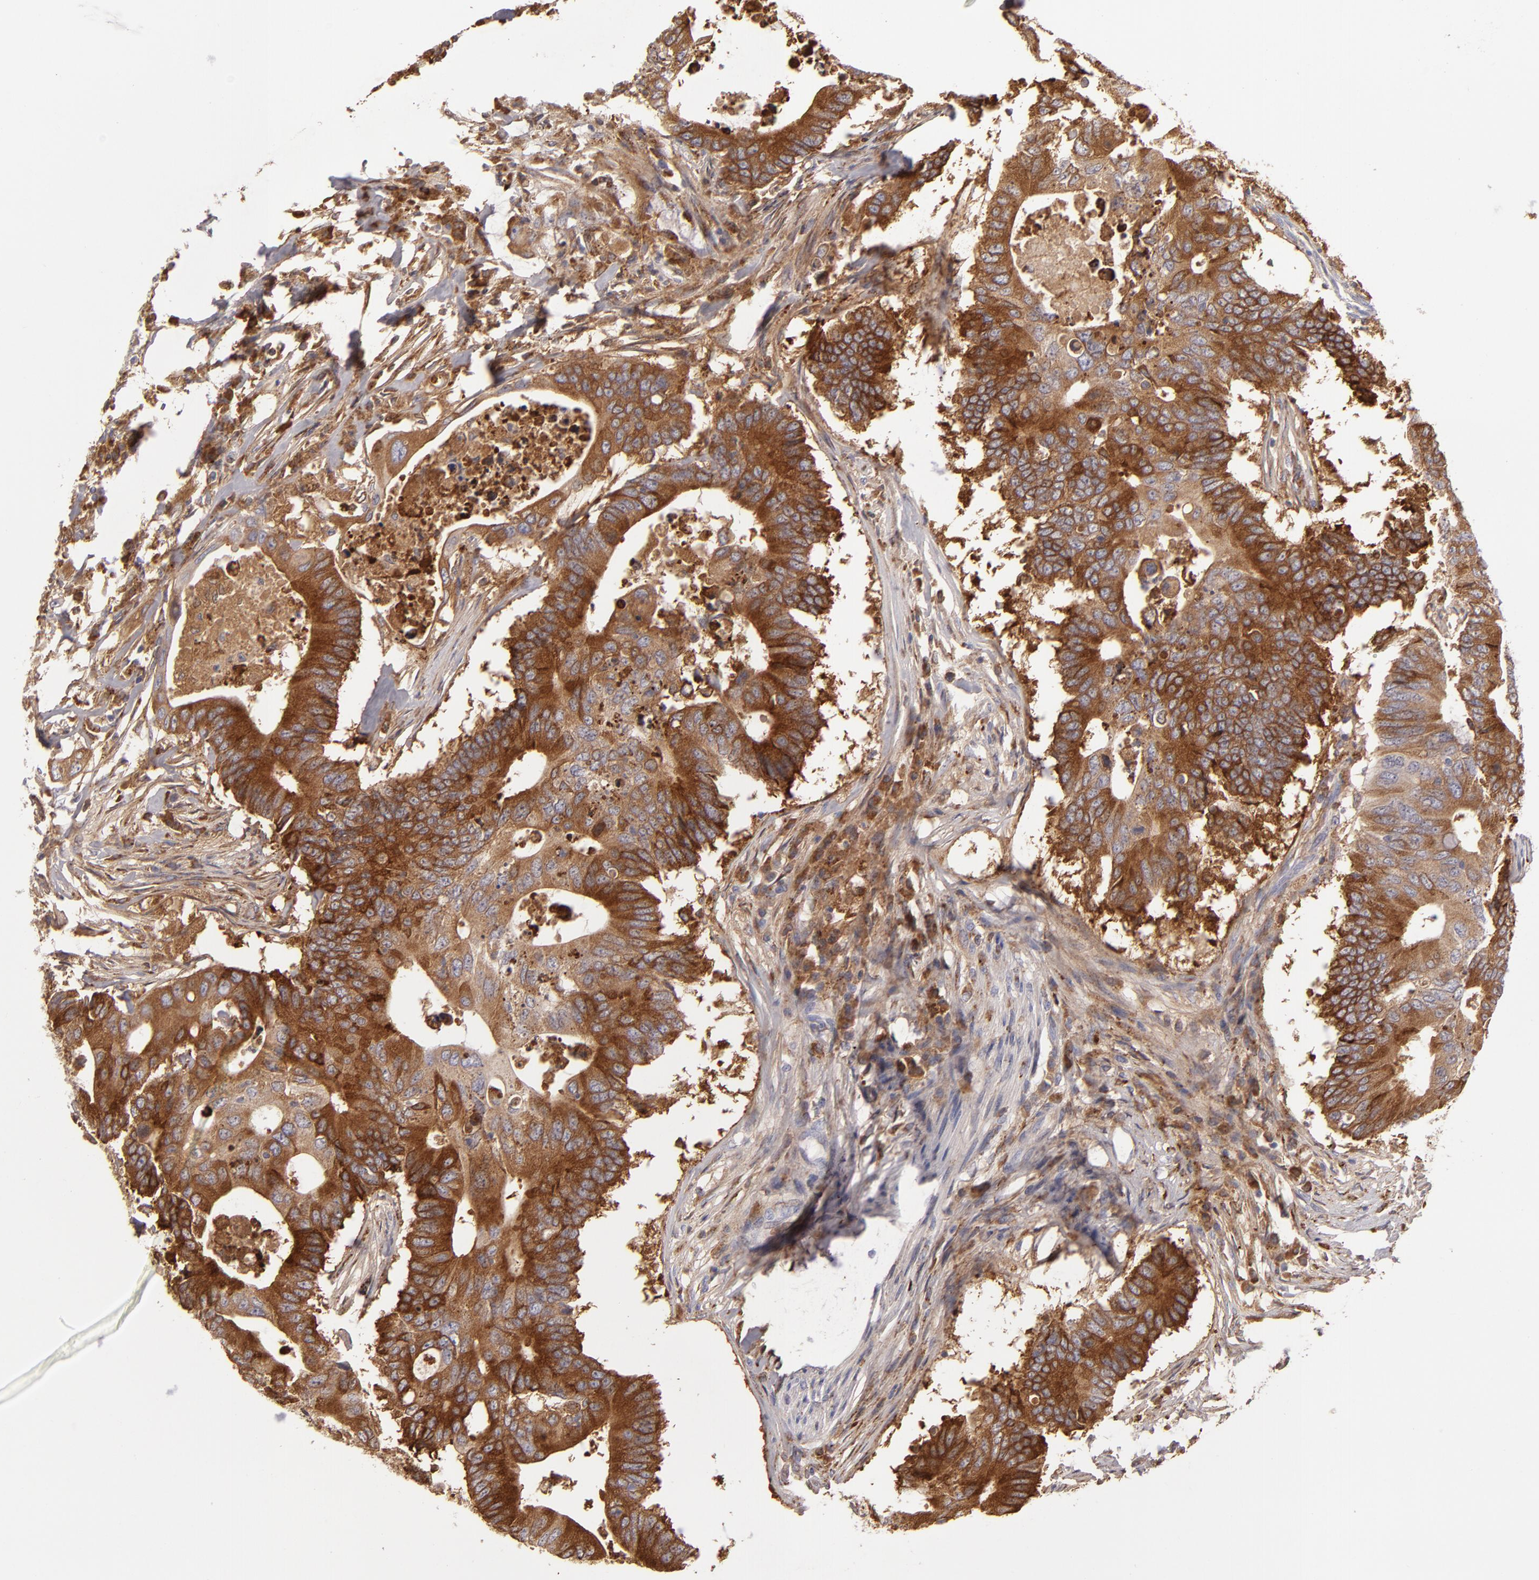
{"staining": {"intensity": "strong", "quantity": ">75%", "location": "cytoplasmic/membranous"}, "tissue": "colorectal cancer", "cell_type": "Tumor cells", "image_type": "cancer", "snomed": [{"axis": "morphology", "description": "Adenocarcinoma, NOS"}, {"axis": "topography", "description": "Colon"}], "caption": "Immunohistochemical staining of colorectal cancer (adenocarcinoma) displays strong cytoplasmic/membranous protein expression in approximately >75% of tumor cells.", "gene": "CFB", "patient": {"sex": "male", "age": 71}}